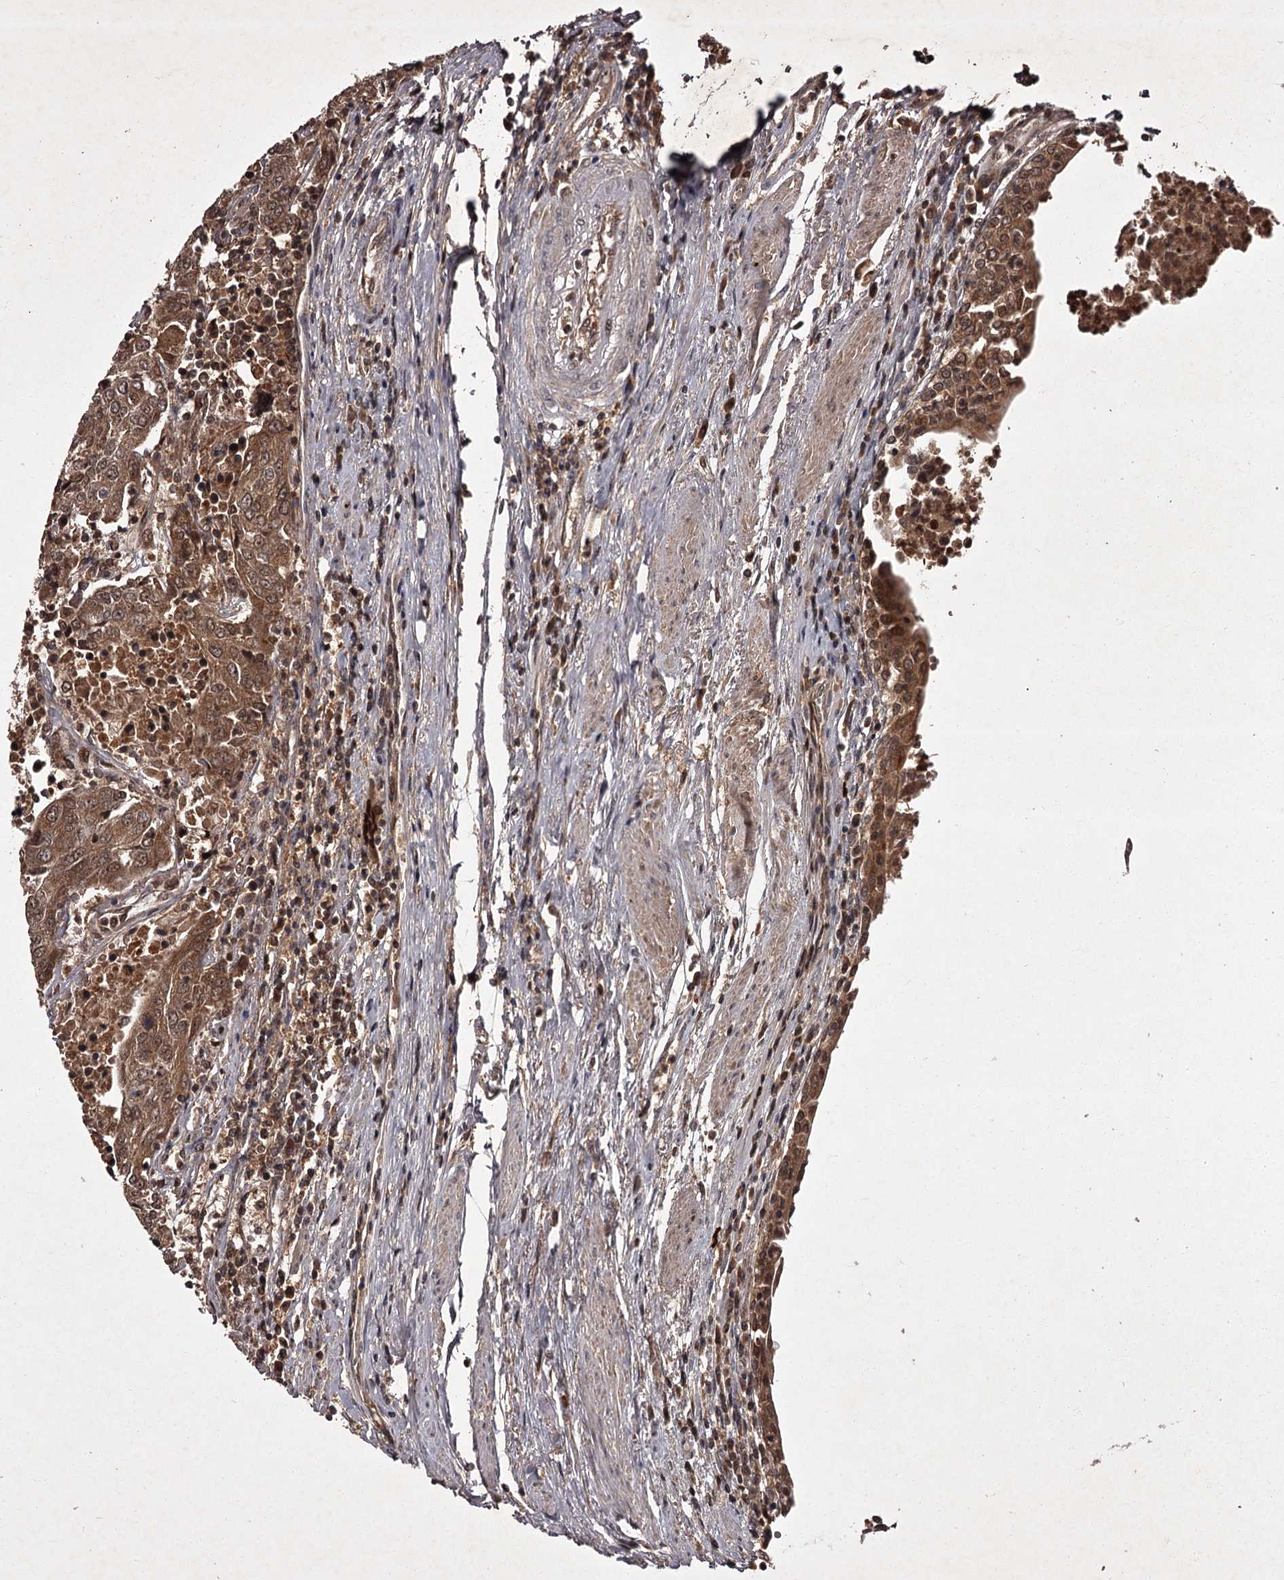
{"staining": {"intensity": "moderate", "quantity": ">75%", "location": "cytoplasmic/membranous"}, "tissue": "urothelial cancer", "cell_type": "Tumor cells", "image_type": "cancer", "snomed": [{"axis": "morphology", "description": "Urothelial carcinoma, High grade"}, {"axis": "topography", "description": "Urinary bladder"}], "caption": "This is an image of IHC staining of urothelial carcinoma (high-grade), which shows moderate expression in the cytoplasmic/membranous of tumor cells.", "gene": "TBC1D23", "patient": {"sex": "female", "age": 85}}